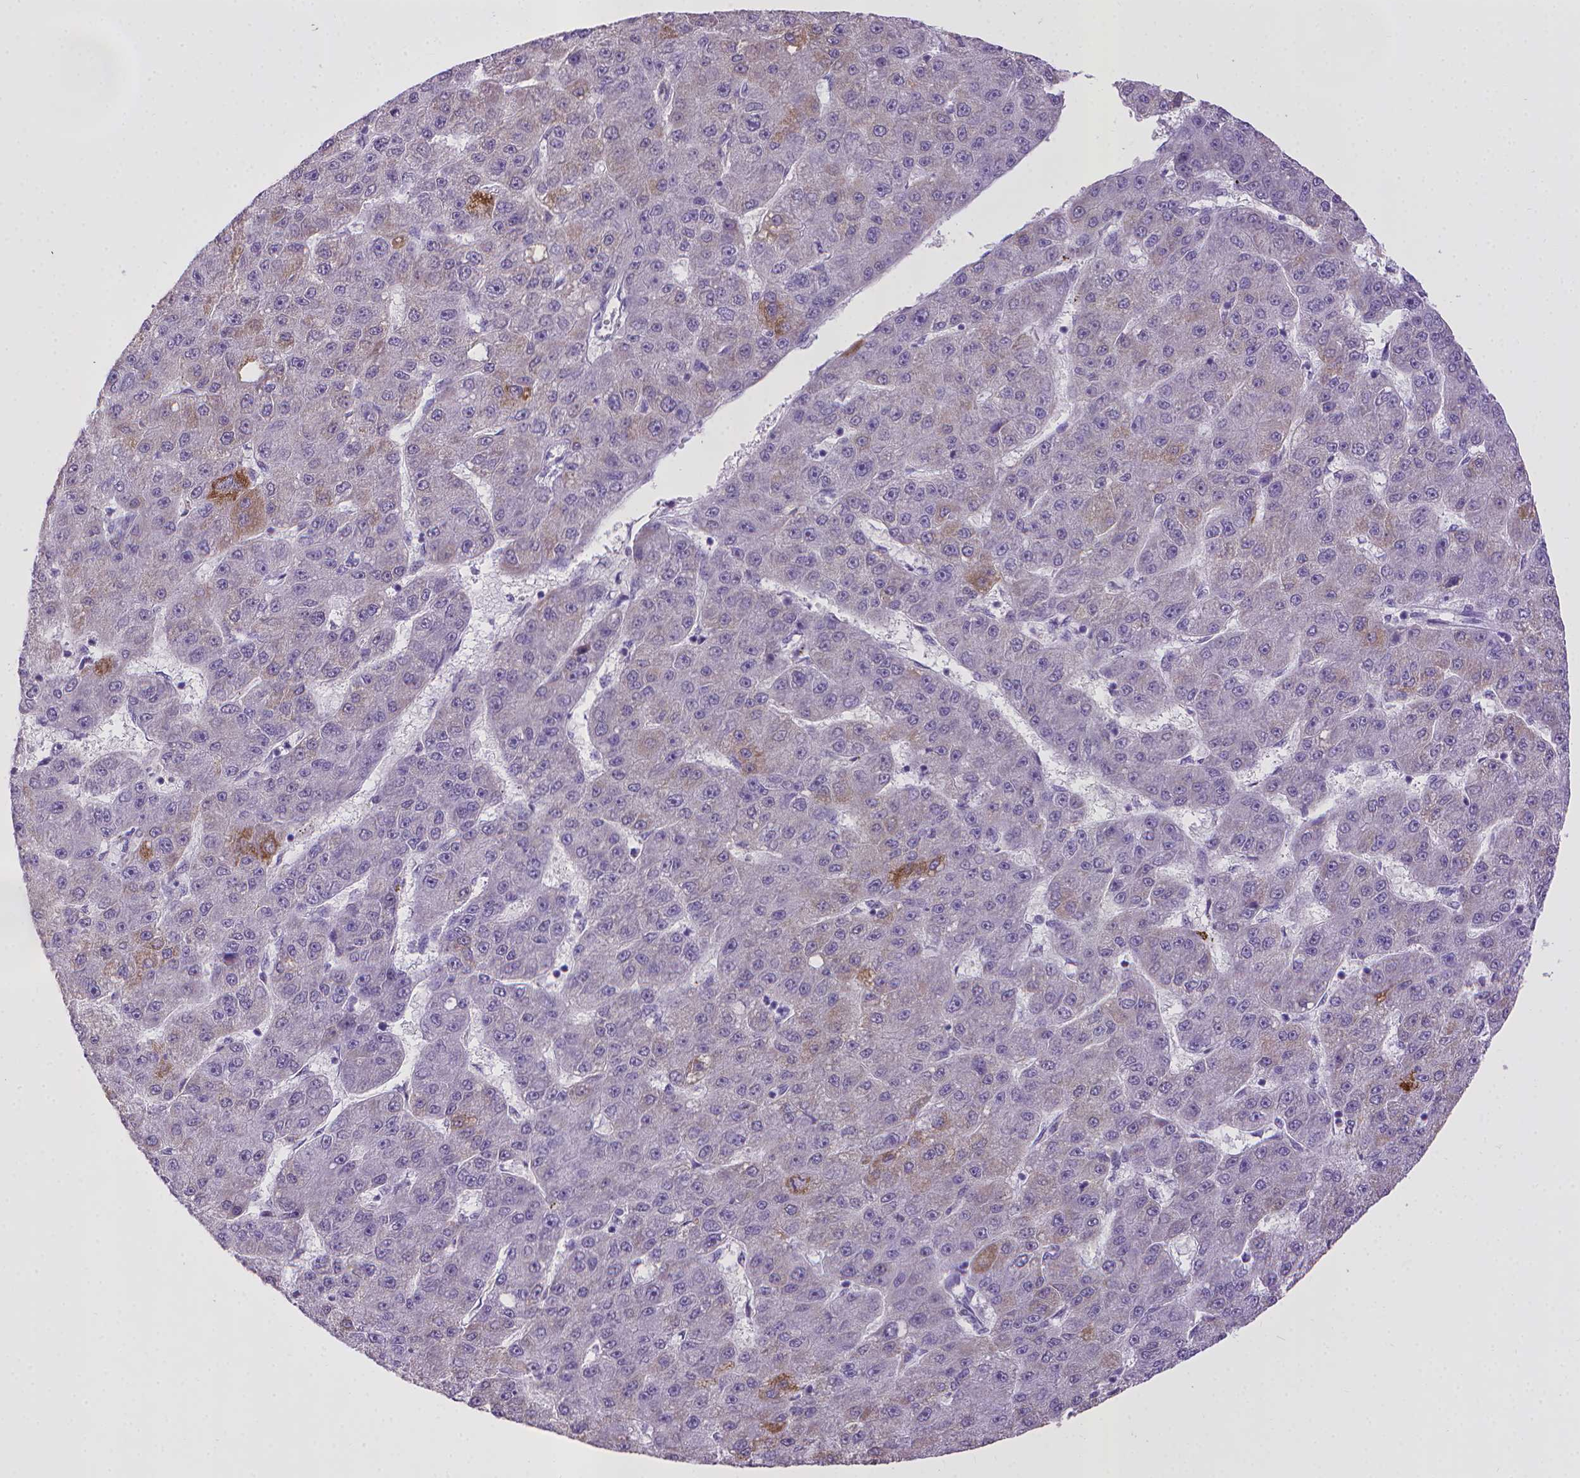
{"staining": {"intensity": "moderate", "quantity": "<25%", "location": "cytoplasmic/membranous"}, "tissue": "liver cancer", "cell_type": "Tumor cells", "image_type": "cancer", "snomed": [{"axis": "morphology", "description": "Carcinoma, Hepatocellular, NOS"}, {"axis": "topography", "description": "Liver"}], "caption": "Immunohistochemistry image of human liver cancer (hepatocellular carcinoma) stained for a protein (brown), which demonstrates low levels of moderate cytoplasmic/membranous staining in about <25% of tumor cells.", "gene": "KMO", "patient": {"sex": "male", "age": 67}}